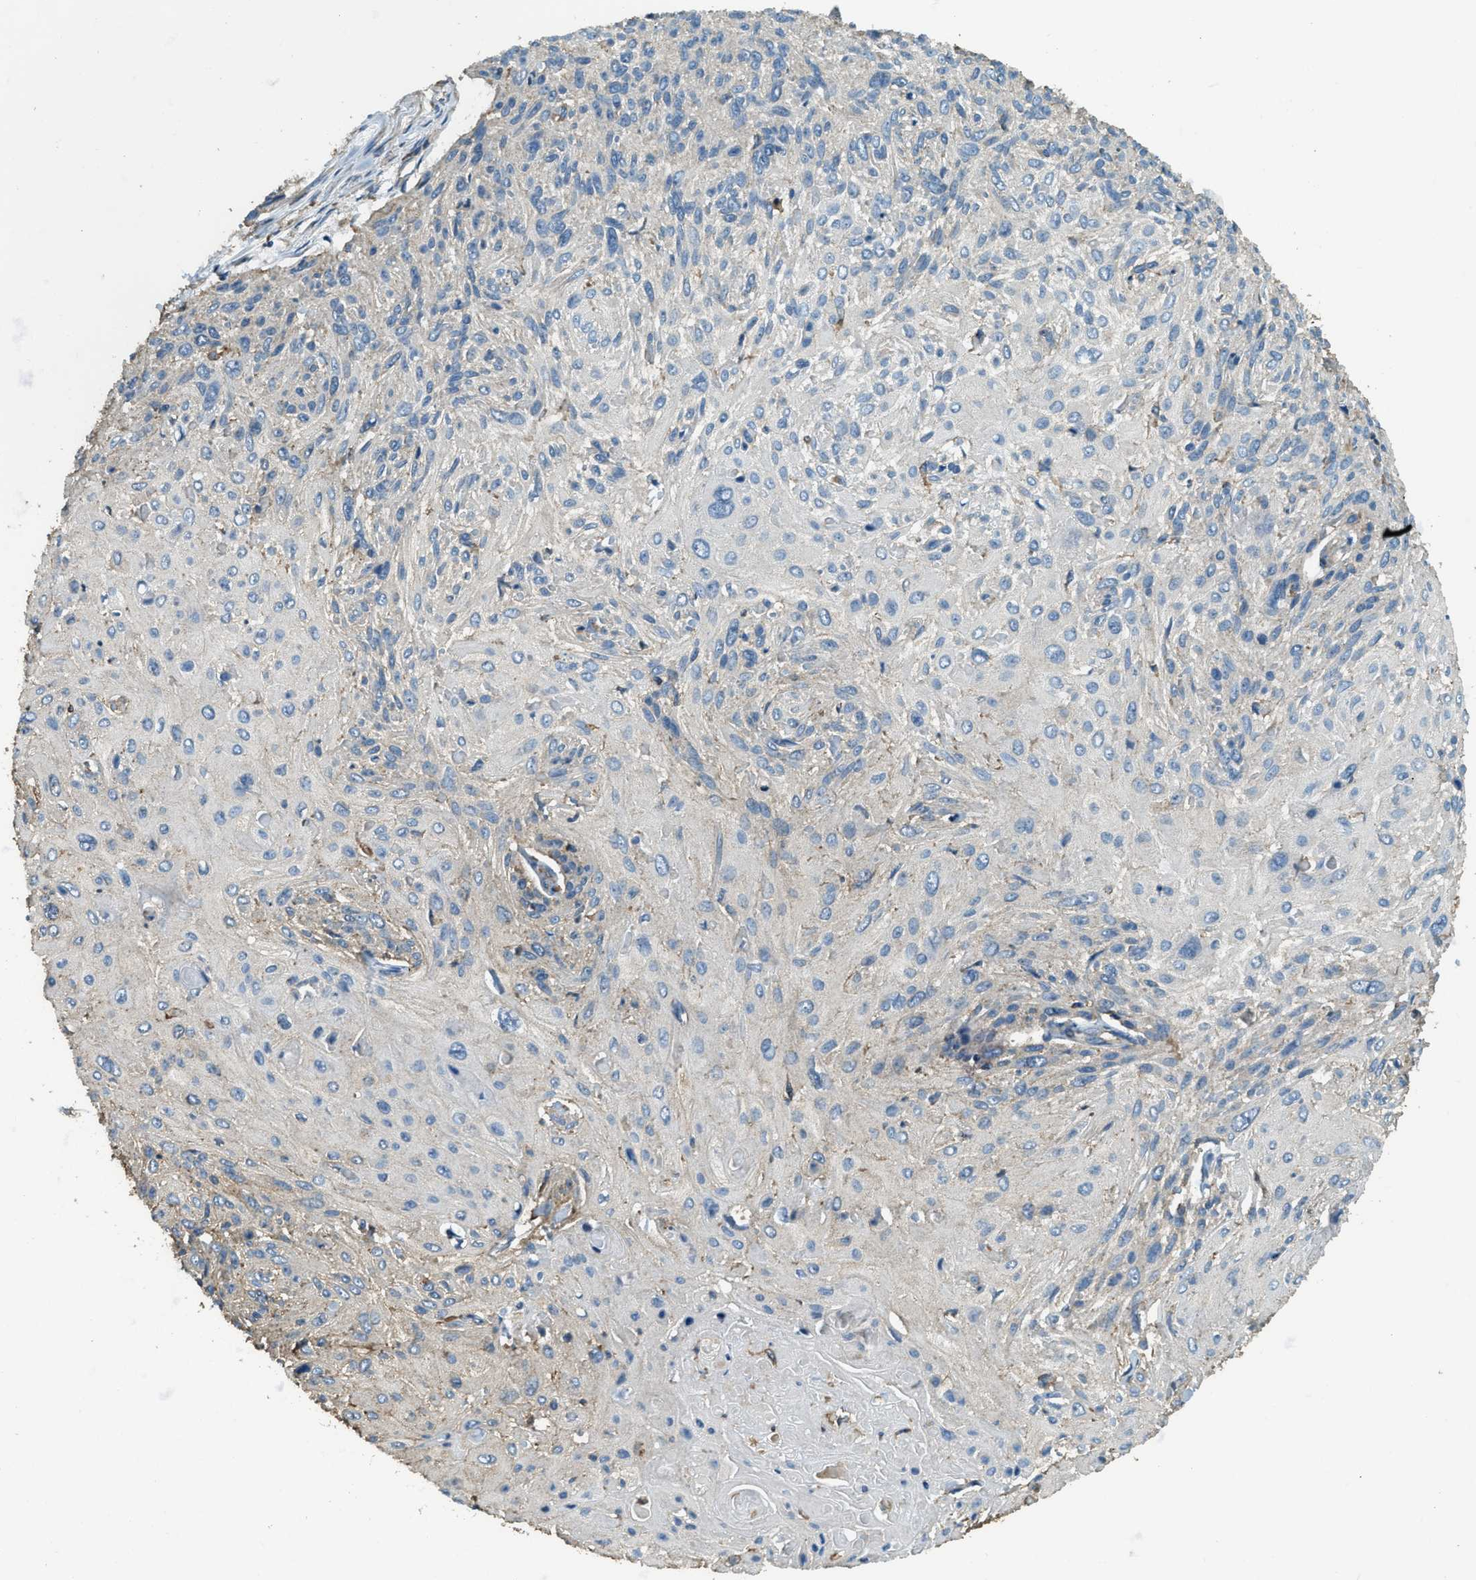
{"staining": {"intensity": "negative", "quantity": "none", "location": "none"}, "tissue": "cervical cancer", "cell_type": "Tumor cells", "image_type": "cancer", "snomed": [{"axis": "morphology", "description": "Squamous cell carcinoma, NOS"}, {"axis": "topography", "description": "Cervix"}], "caption": "Tumor cells show no significant staining in squamous cell carcinoma (cervical).", "gene": "ERGIC1", "patient": {"sex": "female", "age": 51}}